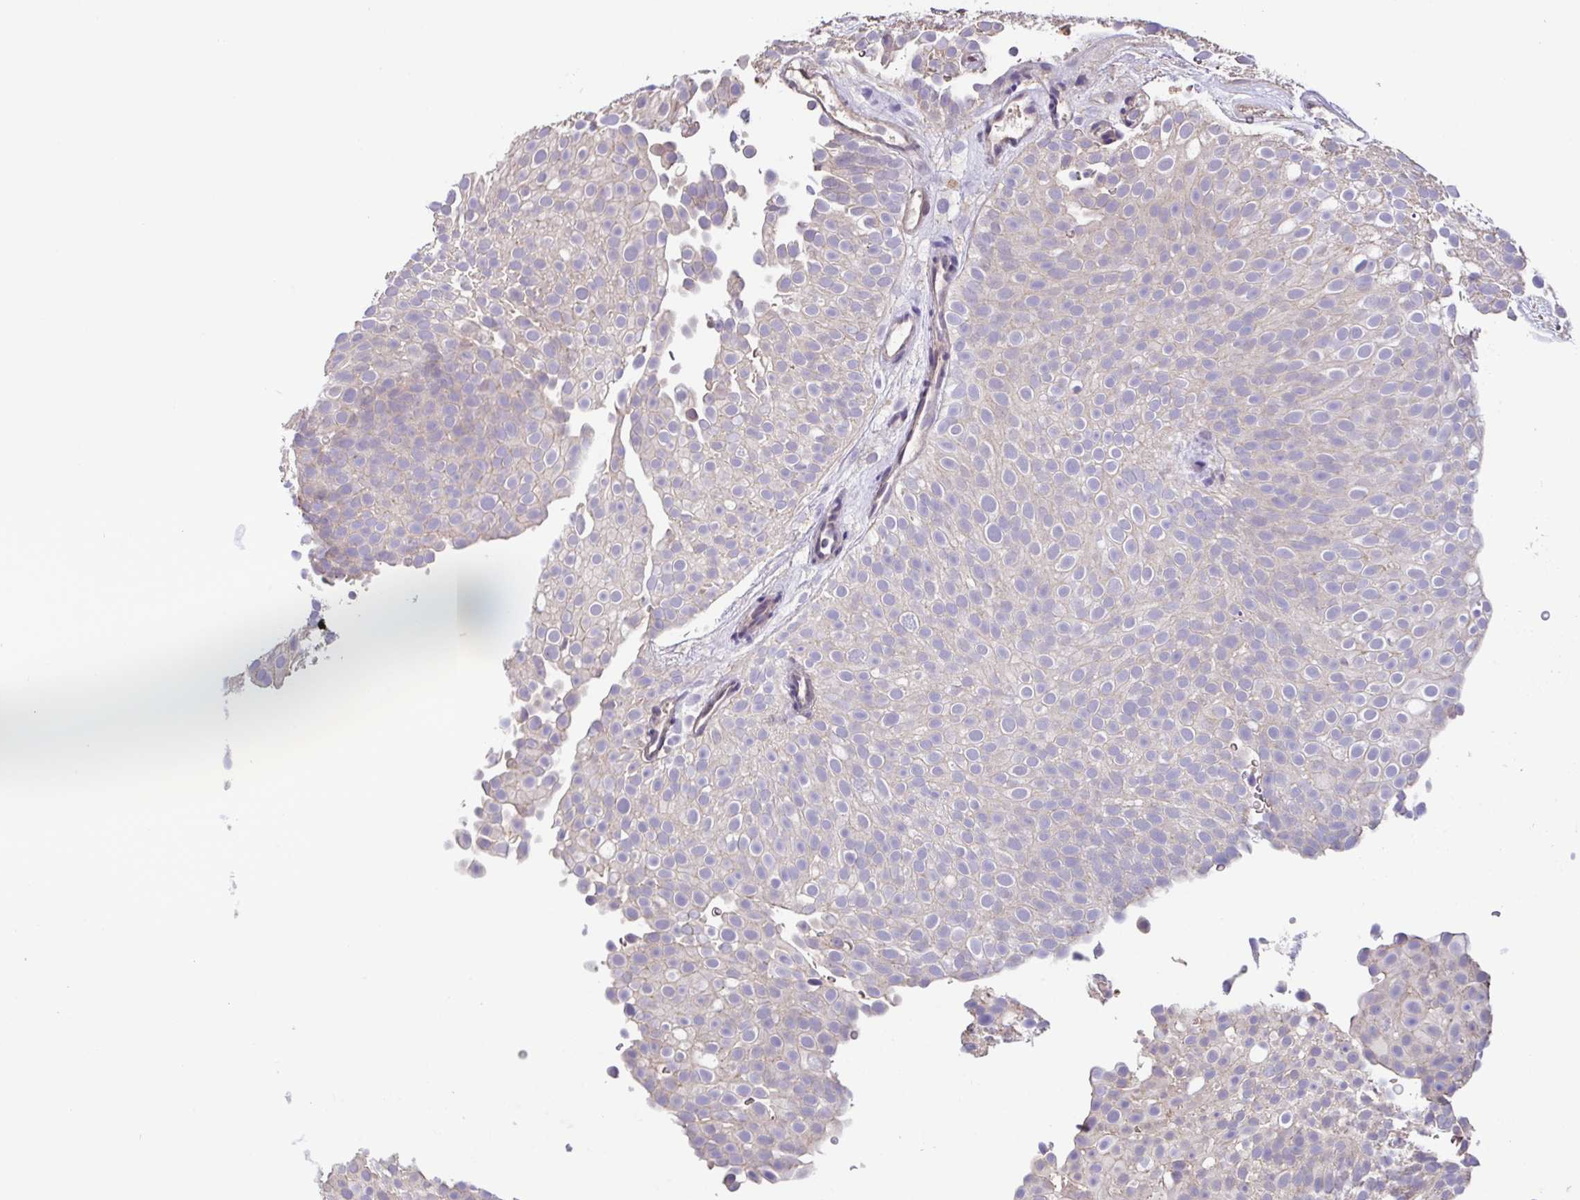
{"staining": {"intensity": "negative", "quantity": "none", "location": "none"}, "tissue": "urothelial cancer", "cell_type": "Tumor cells", "image_type": "cancer", "snomed": [{"axis": "morphology", "description": "Urothelial carcinoma, Low grade"}, {"axis": "topography", "description": "Urinary bladder"}], "caption": "Immunohistochemistry (IHC) of human urothelial carcinoma (low-grade) shows no staining in tumor cells.", "gene": "ACTRT2", "patient": {"sex": "male", "age": 78}}